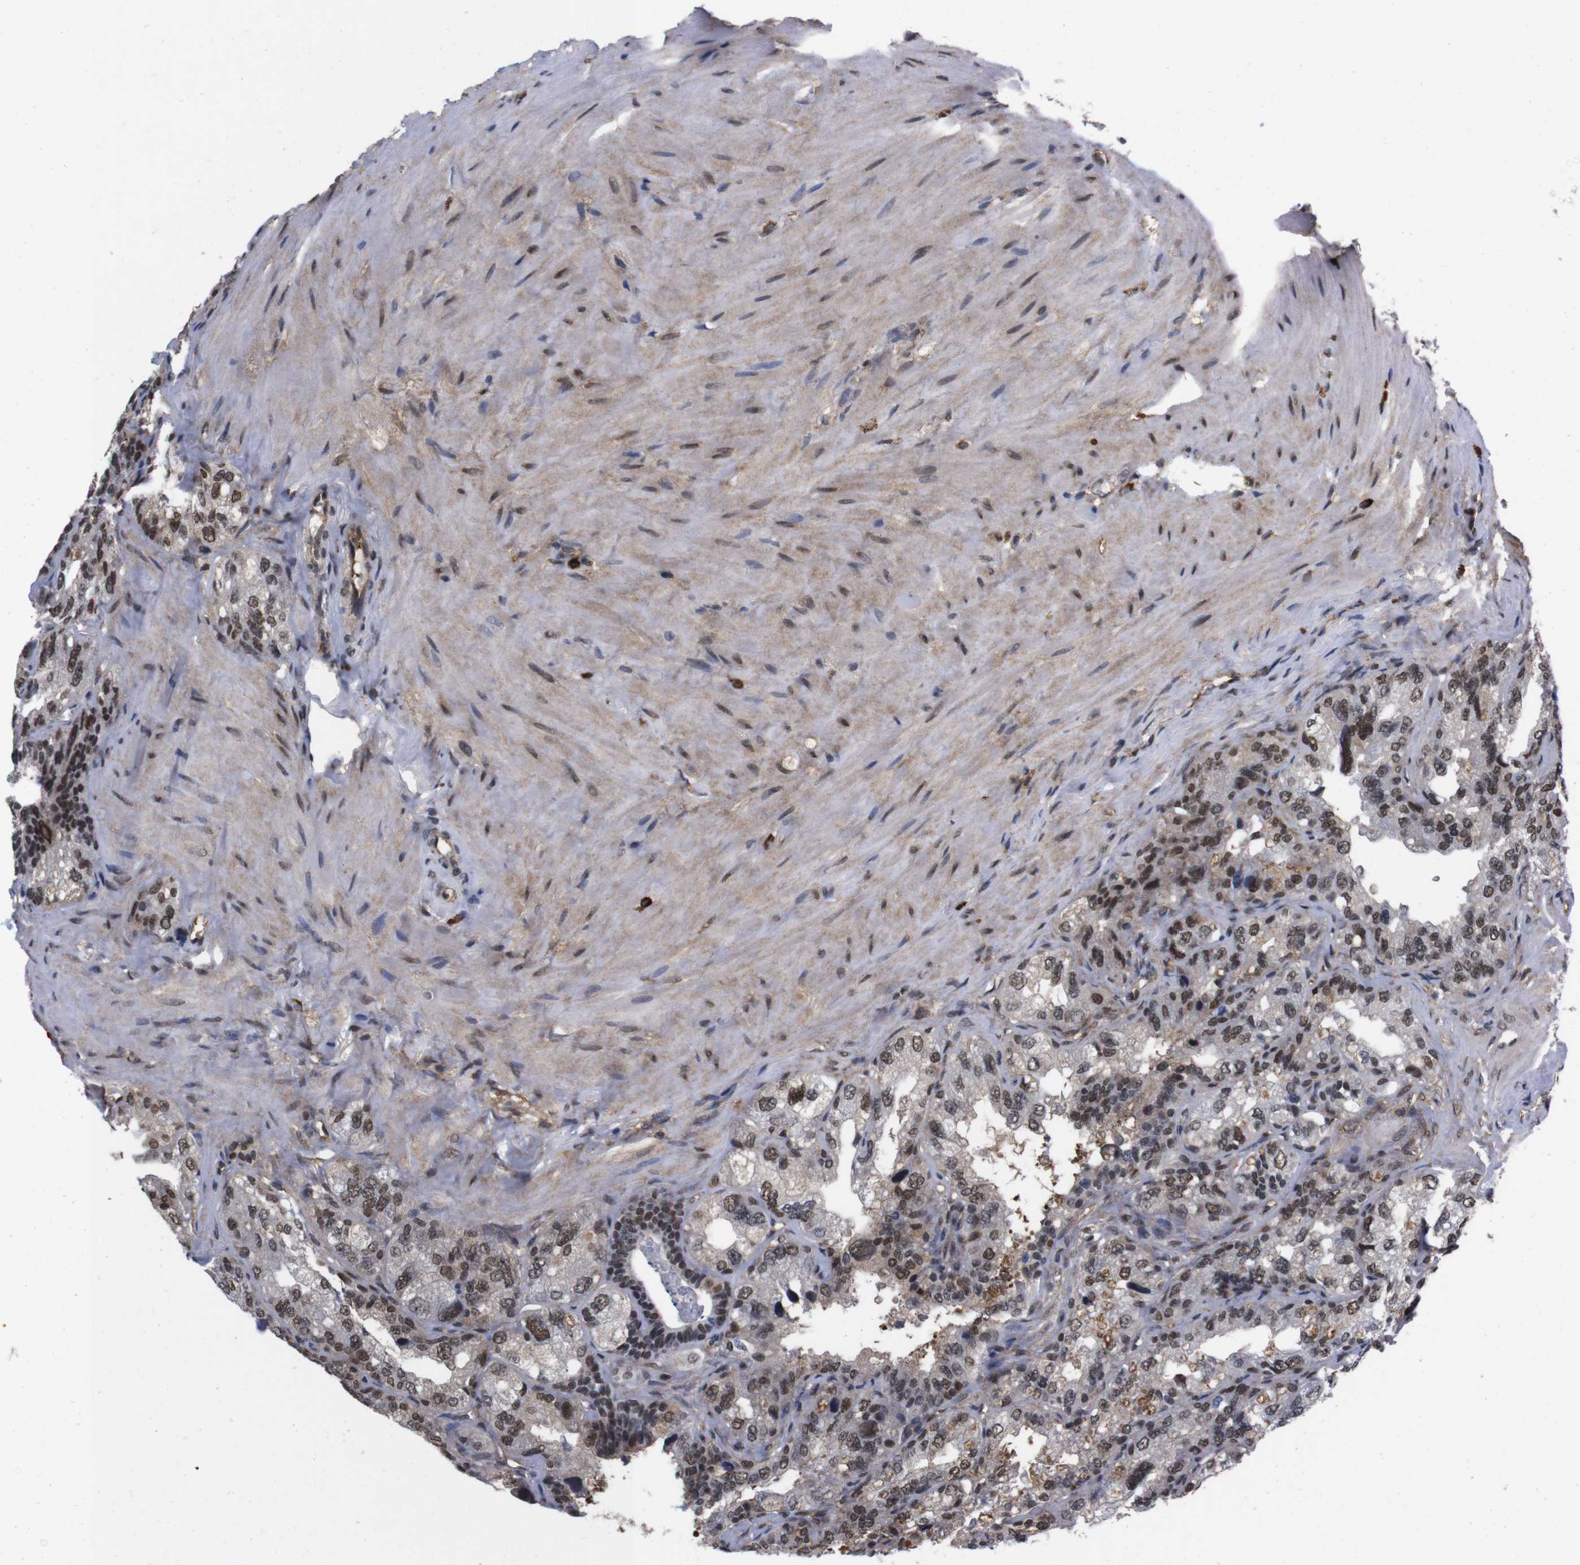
{"staining": {"intensity": "moderate", "quantity": "25%-75%", "location": "cytoplasmic/membranous,nuclear"}, "tissue": "seminal vesicle", "cell_type": "Glandular cells", "image_type": "normal", "snomed": [{"axis": "morphology", "description": "Normal tissue, NOS"}, {"axis": "topography", "description": "Seminal veicle"}], "caption": "This image demonstrates unremarkable seminal vesicle stained with immunohistochemistry (IHC) to label a protein in brown. The cytoplasmic/membranous,nuclear of glandular cells show moderate positivity for the protein. Nuclei are counter-stained blue.", "gene": "UBQLN2", "patient": {"sex": "male", "age": 68}}